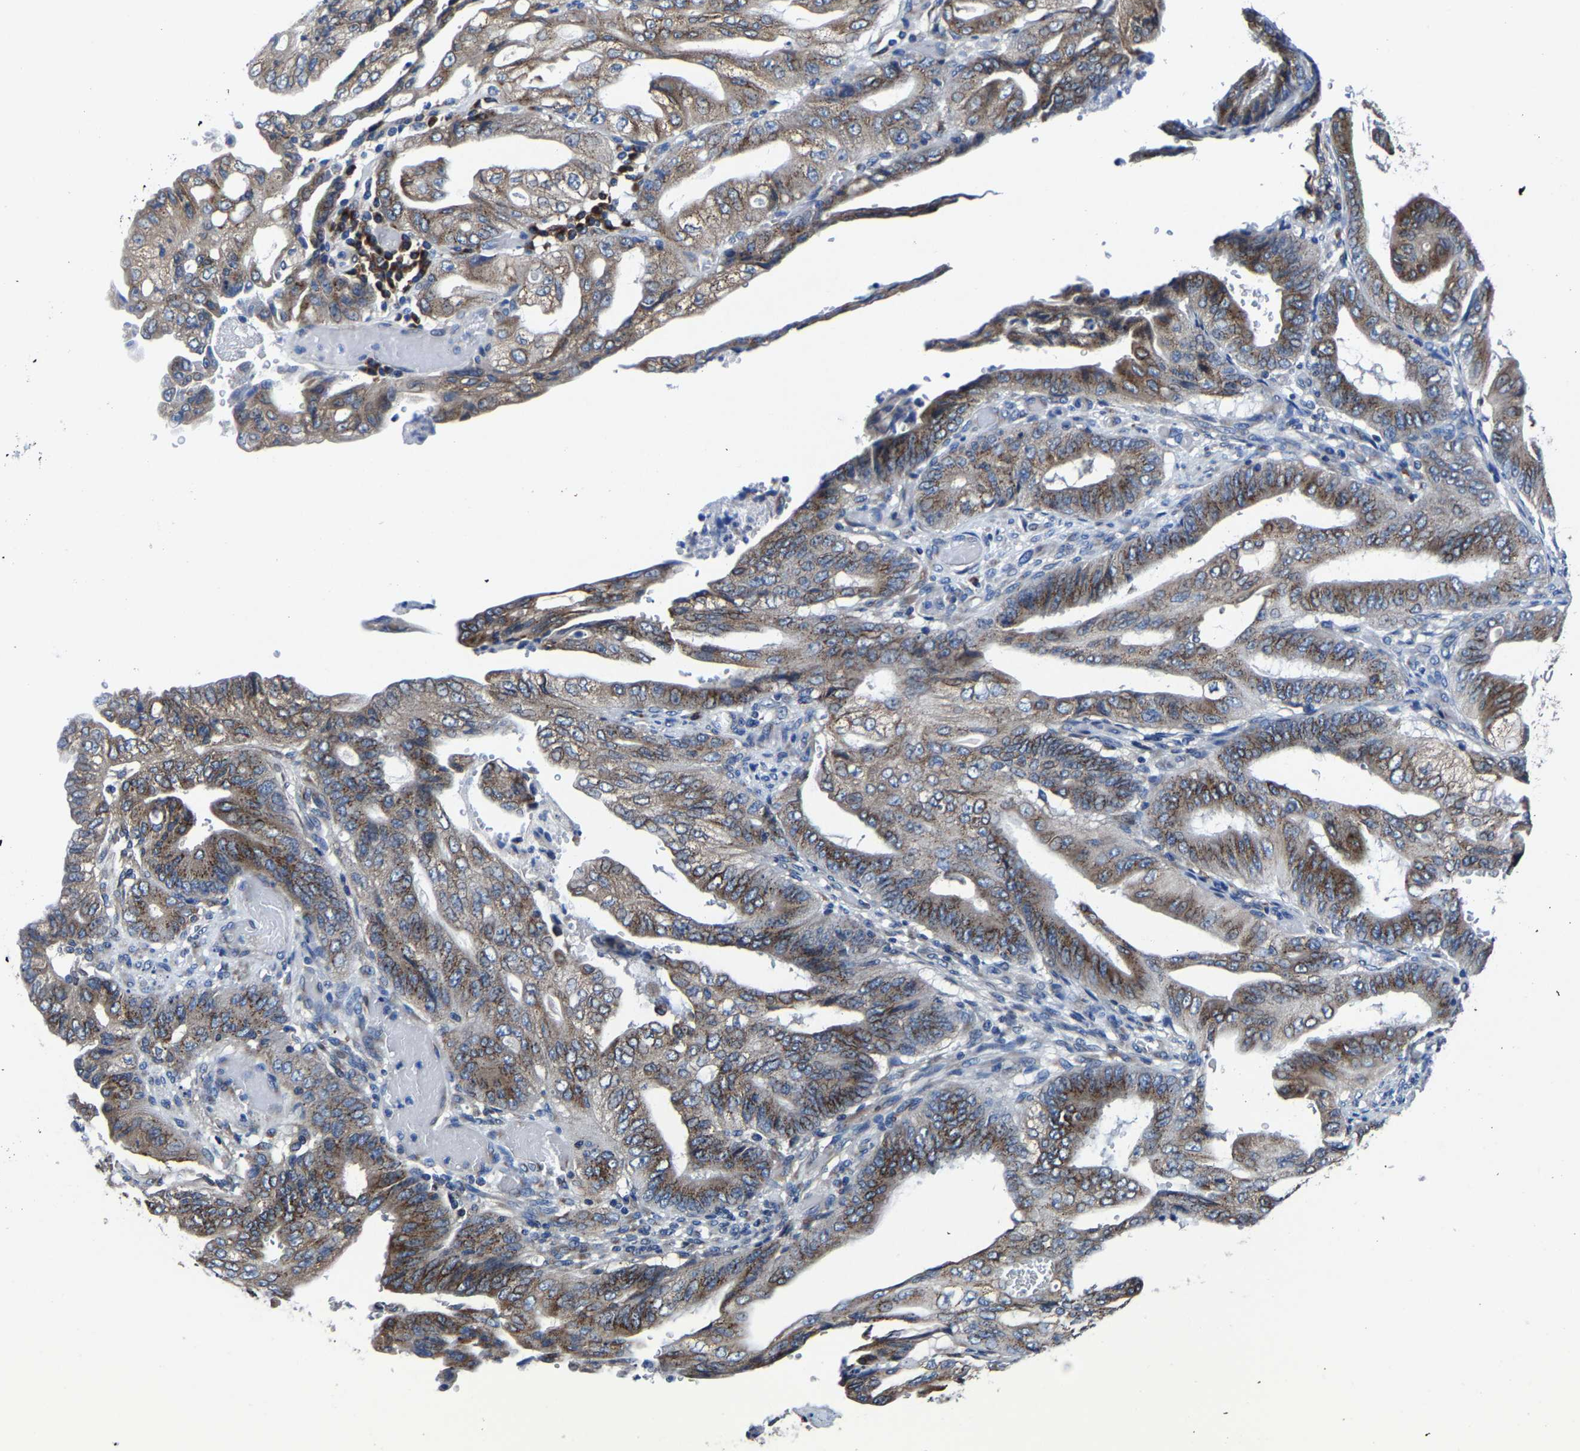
{"staining": {"intensity": "moderate", "quantity": ">75%", "location": "cytoplasmic/membranous"}, "tissue": "stomach cancer", "cell_type": "Tumor cells", "image_type": "cancer", "snomed": [{"axis": "morphology", "description": "Adenocarcinoma, NOS"}, {"axis": "topography", "description": "Stomach"}], "caption": "Stomach adenocarcinoma stained with a protein marker reveals moderate staining in tumor cells.", "gene": "EBAG9", "patient": {"sex": "female", "age": 73}}